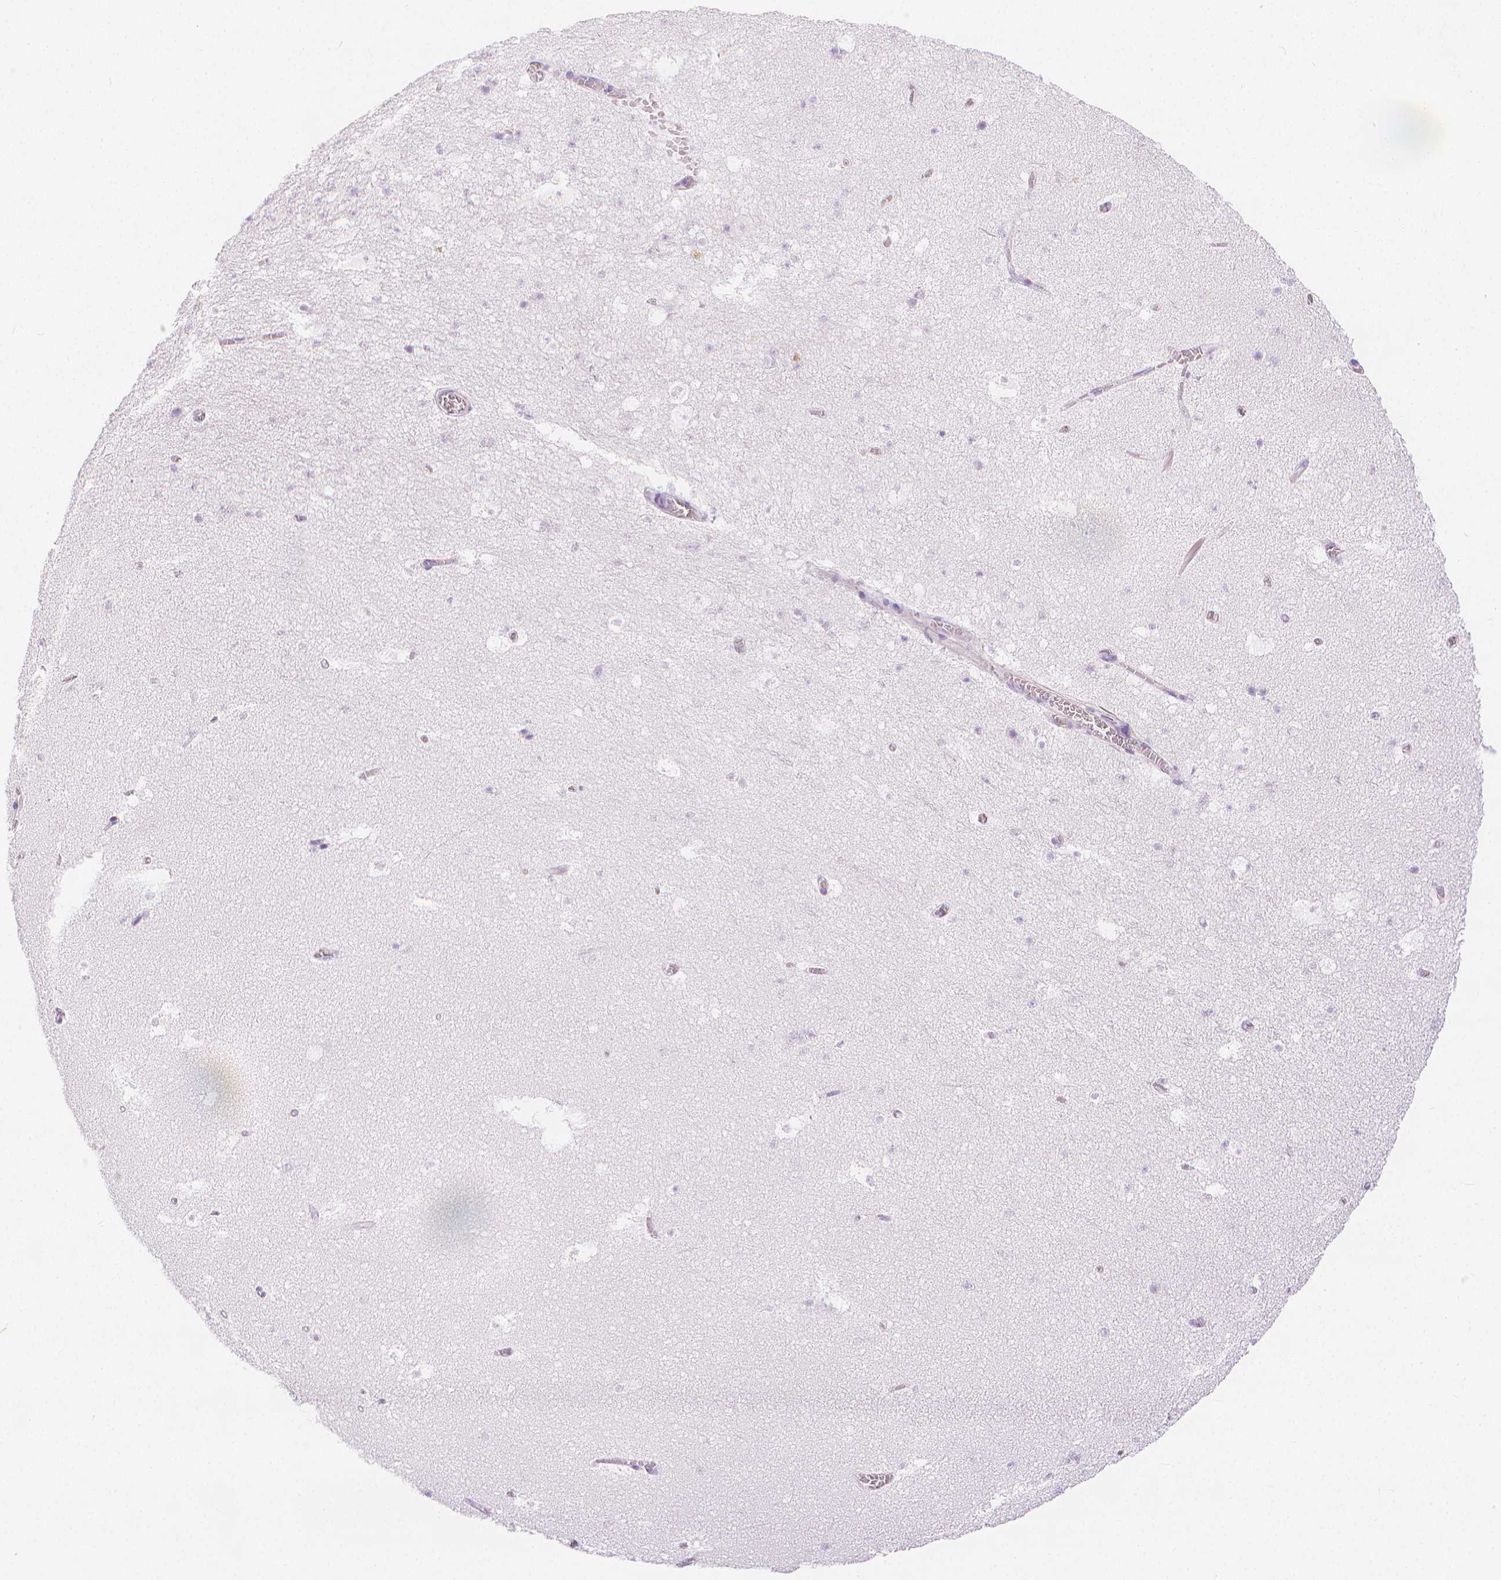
{"staining": {"intensity": "negative", "quantity": "none", "location": "none"}, "tissue": "hippocampus", "cell_type": "Glial cells", "image_type": "normal", "snomed": [{"axis": "morphology", "description": "Normal tissue, NOS"}, {"axis": "topography", "description": "Hippocampus"}], "caption": "The IHC micrograph has no significant expression in glial cells of hippocampus. The staining is performed using DAB brown chromogen with nuclei counter-stained in using hematoxylin.", "gene": "SLC27A5", "patient": {"sex": "female", "age": 42}}